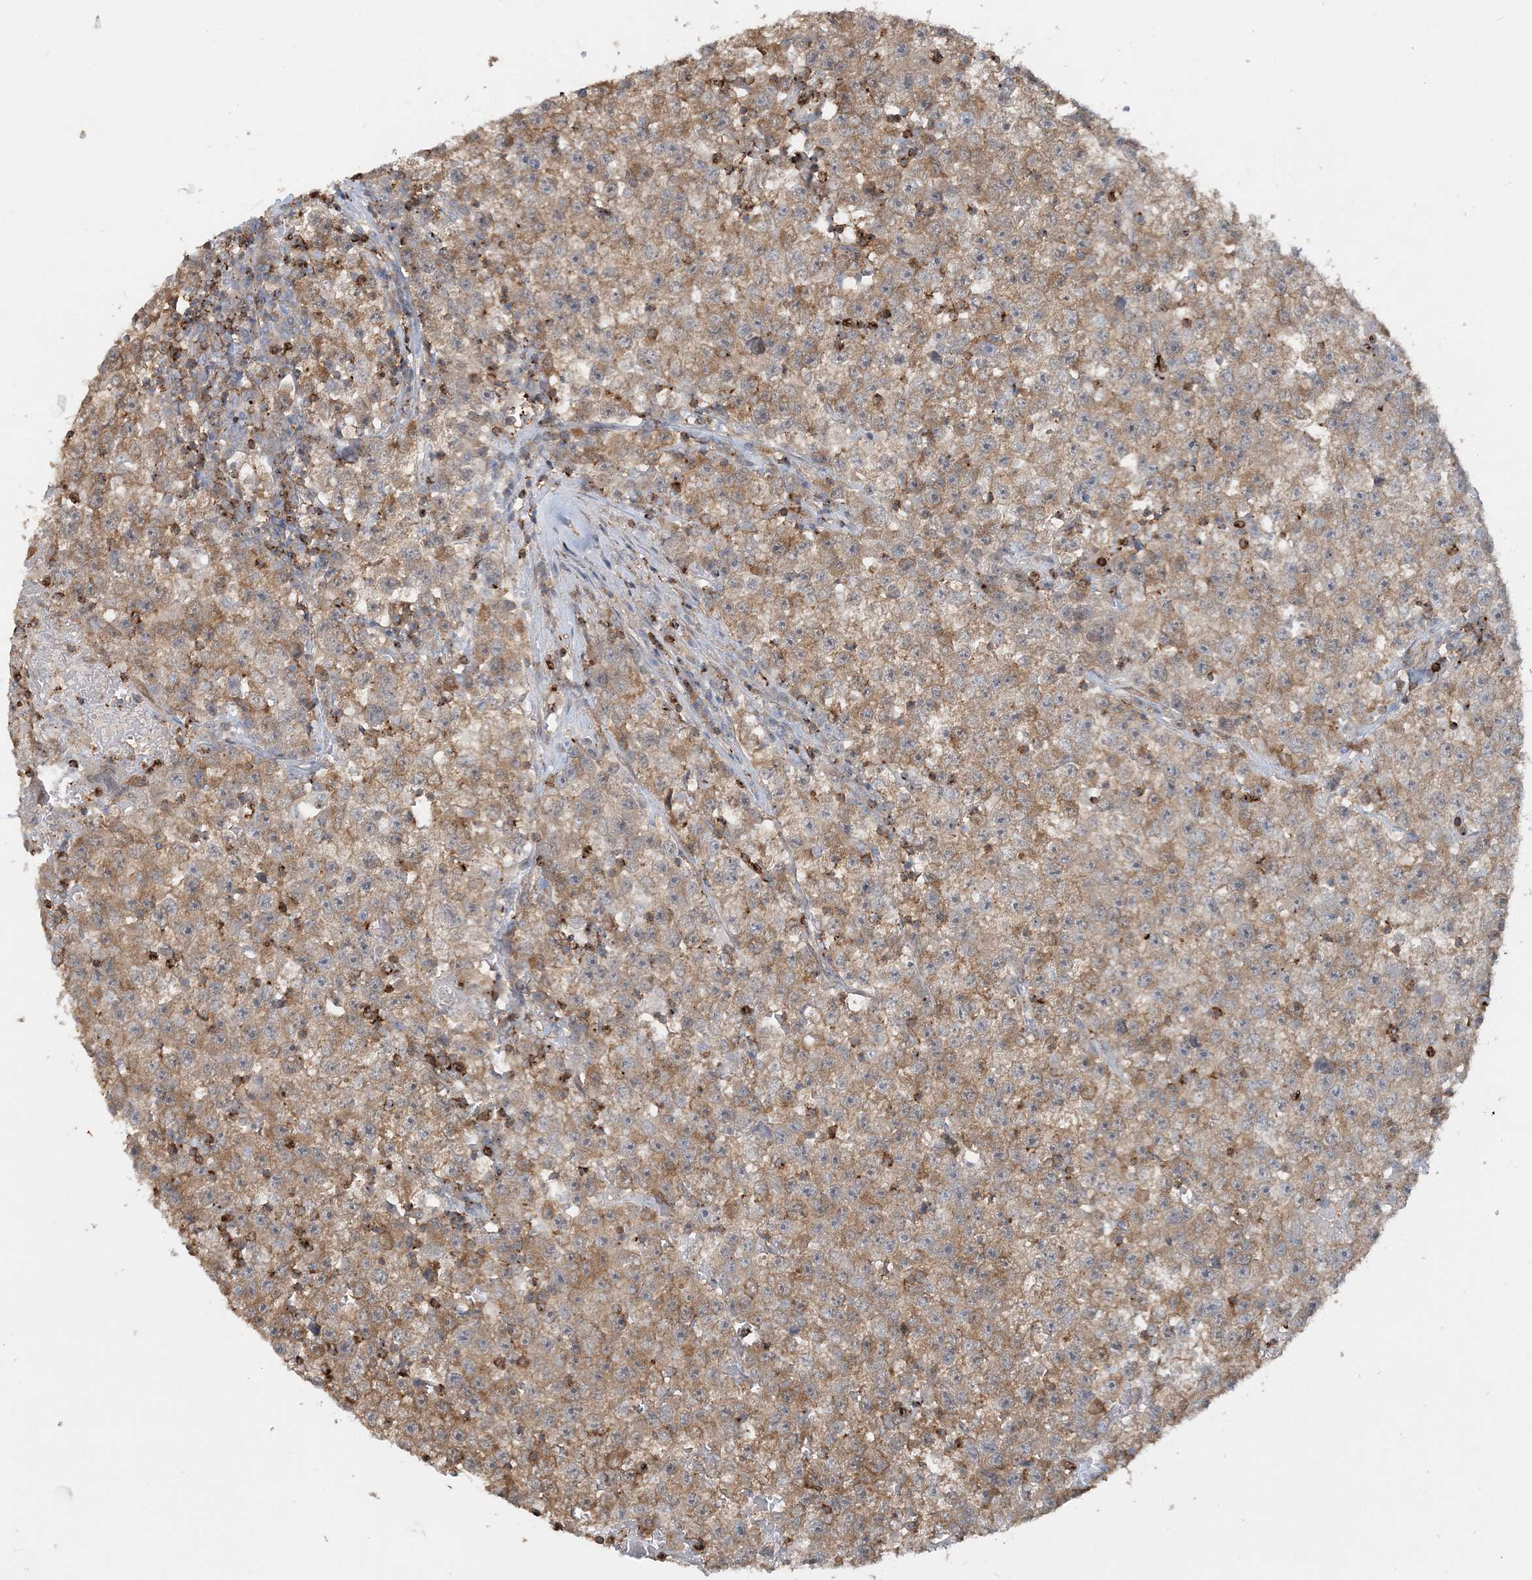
{"staining": {"intensity": "strong", "quantity": "25%-75%", "location": "cytoplasmic/membranous"}, "tissue": "testis cancer", "cell_type": "Tumor cells", "image_type": "cancer", "snomed": [{"axis": "morphology", "description": "Seminoma, NOS"}, {"axis": "topography", "description": "Testis"}], "caption": "This photomicrograph exhibits testis cancer (seminoma) stained with IHC to label a protein in brown. The cytoplasmic/membranous of tumor cells show strong positivity for the protein. Nuclei are counter-stained blue.", "gene": "DSTN", "patient": {"sex": "male", "age": 22}}